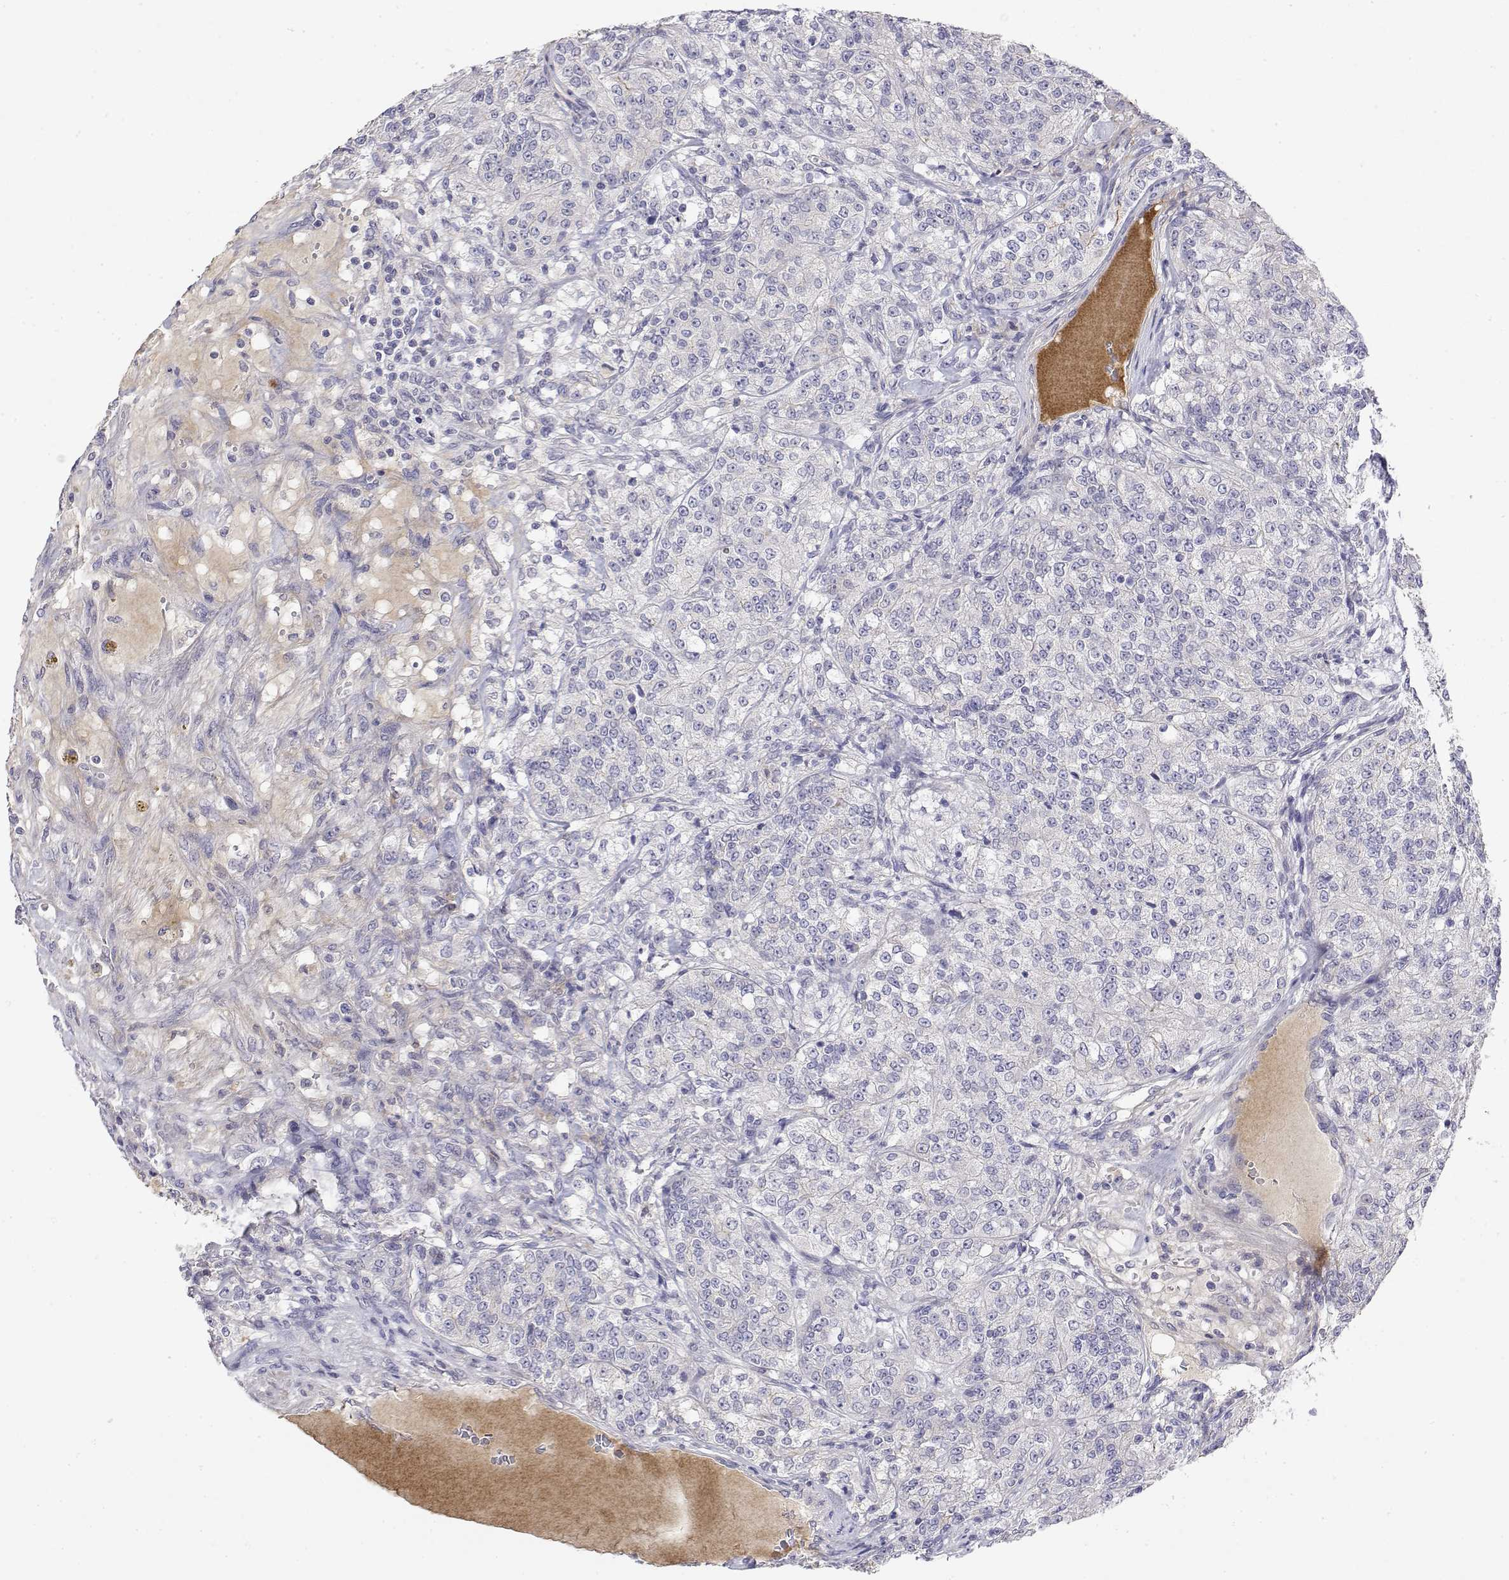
{"staining": {"intensity": "negative", "quantity": "none", "location": "none"}, "tissue": "renal cancer", "cell_type": "Tumor cells", "image_type": "cancer", "snomed": [{"axis": "morphology", "description": "Adenocarcinoma, NOS"}, {"axis": "topography", "description": "Kidney"}], "caption": "Immunohistochemistry of human renal adenocarcinoma exhibits no expression in tumor cells.", "gene": "GGACT", "patient": {"sex": "female", "age": 63}}